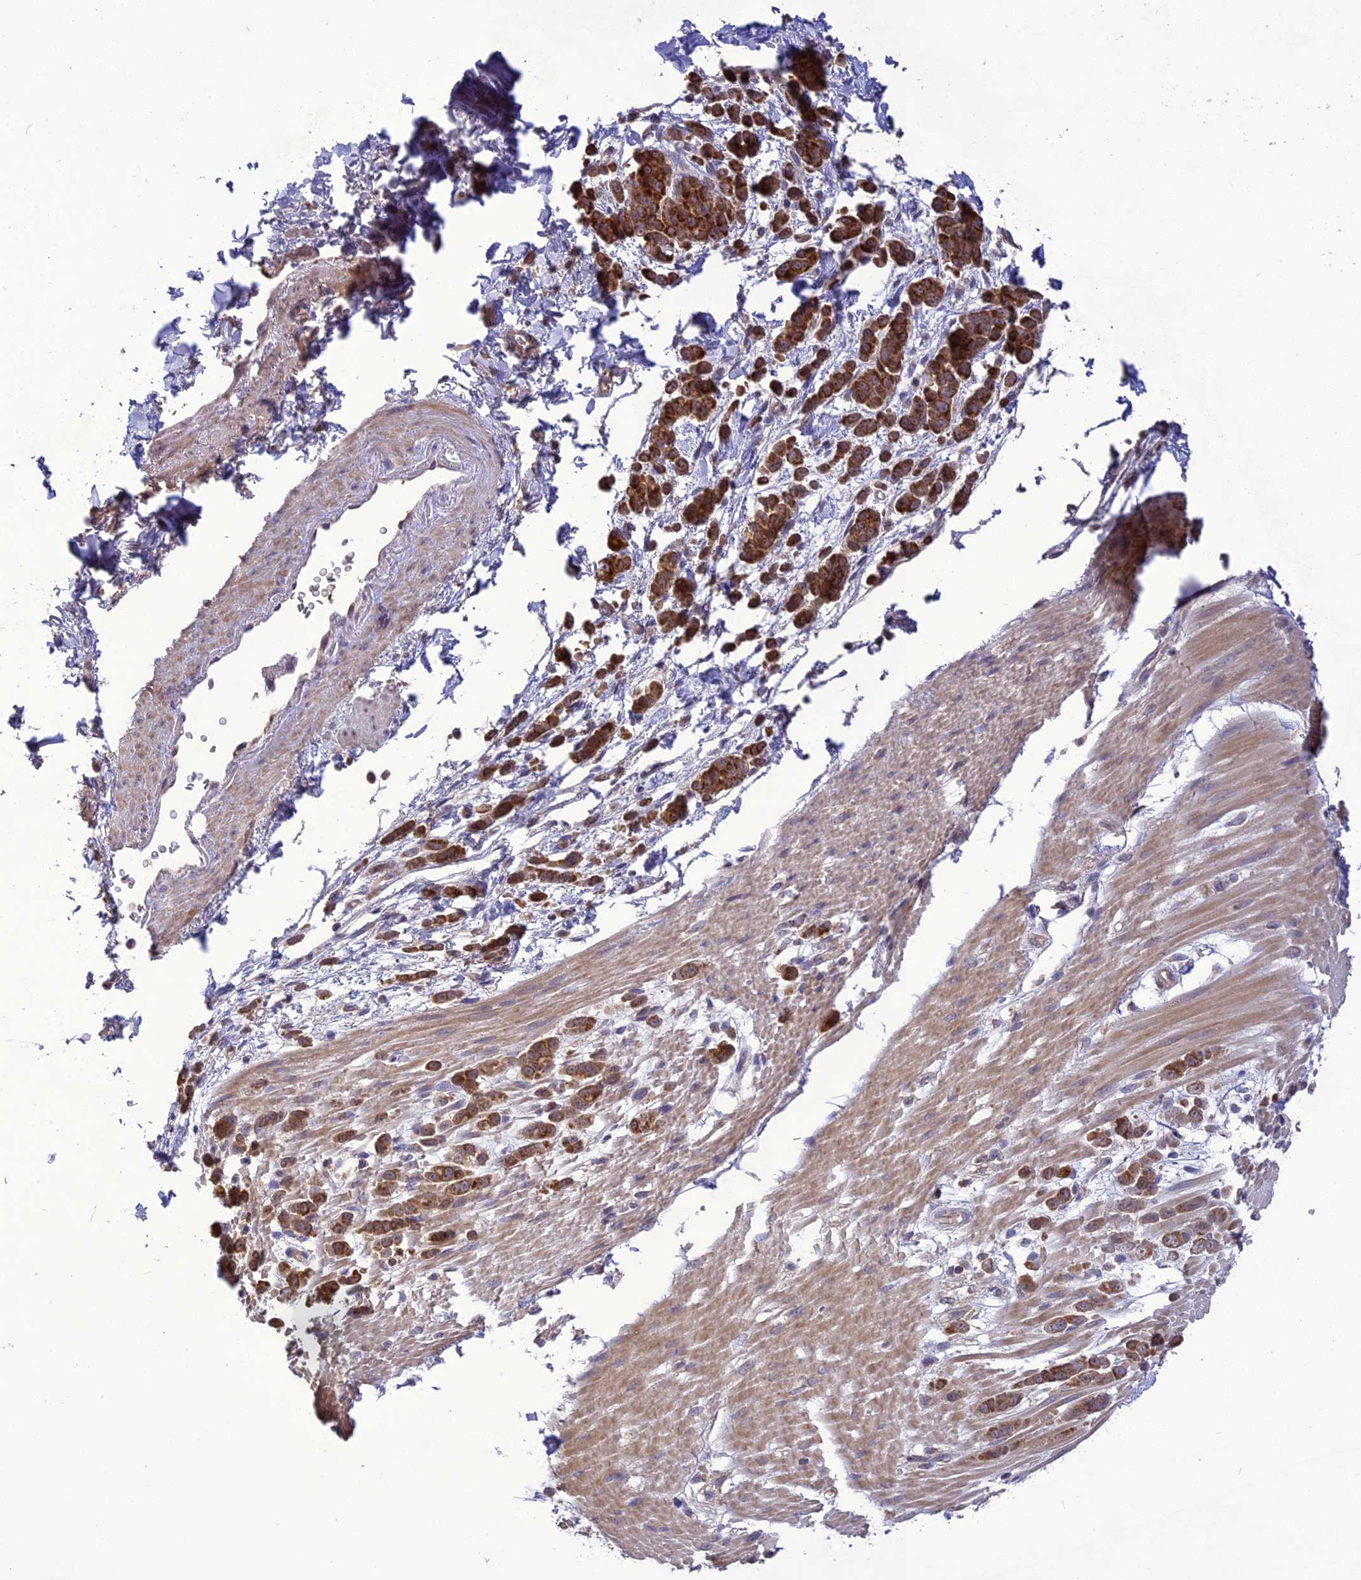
{"staining": {"intensity": "strong", "quantity": ">75%", "location": "cytoplasmic/membranous"}, "tissue": "pancreatic cancer", "cell_type": "Tumor cells", "image_type": "cancer", "snomed": [{"axis": "morphology", "description": "Normal tissue, NOS"}, {"axis": "morphology", "description": "Adenocarcinoma, NOS"}, {"axis": "topography", "description": "Pancreas"}], "caption": "A high amount of strong cytoplasmic/membranous staining is appreciated in approximately >75% of tumor cells in pancreatic cancer tissue. The staining was performed using DAB (3,3'-diaminobenzidine), with brown indicating positive protein expression. Nuclei are stained blue with hematoxylin.", "gene": "NUDT8", "patient": {"sex": "female", "age": 64}}